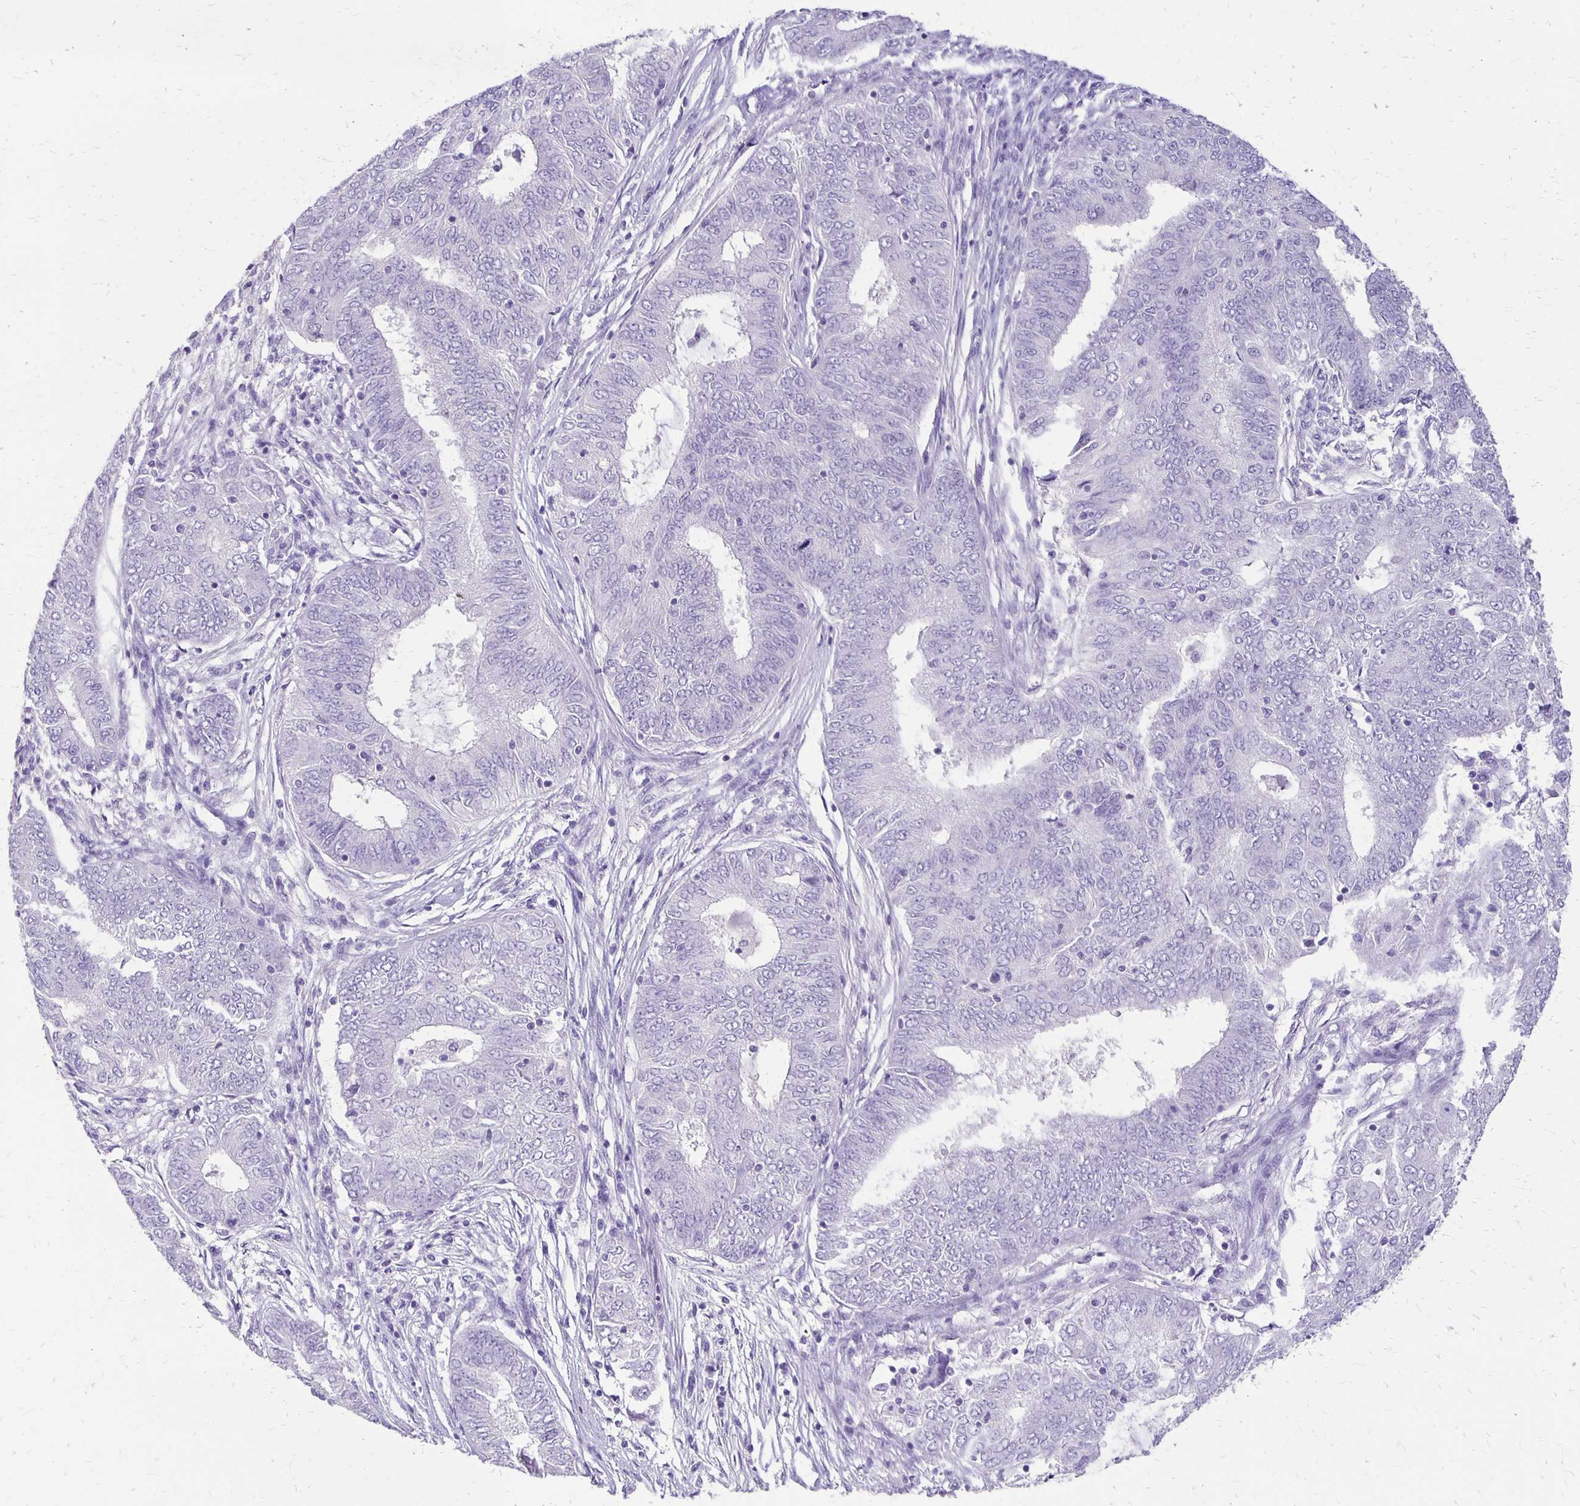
{"staining": {"intensity": "negative", "quantity": "none", "location": "none"}, "tissue": "endometrial cancer", "cell_type": "Tumor cells", "image_type": "cancer", "snomed": [{"axis": "morphology", "description": "Adenocarcinoma, NOS"}, {"axis": "topography", "description": "Endometrium"}], "caption": "The photomicrograph exhibits no staining of tumor cells in endometrial cancer.", "gene": "ANKRD45", "patient": {"sex": "female", "age": 62}}